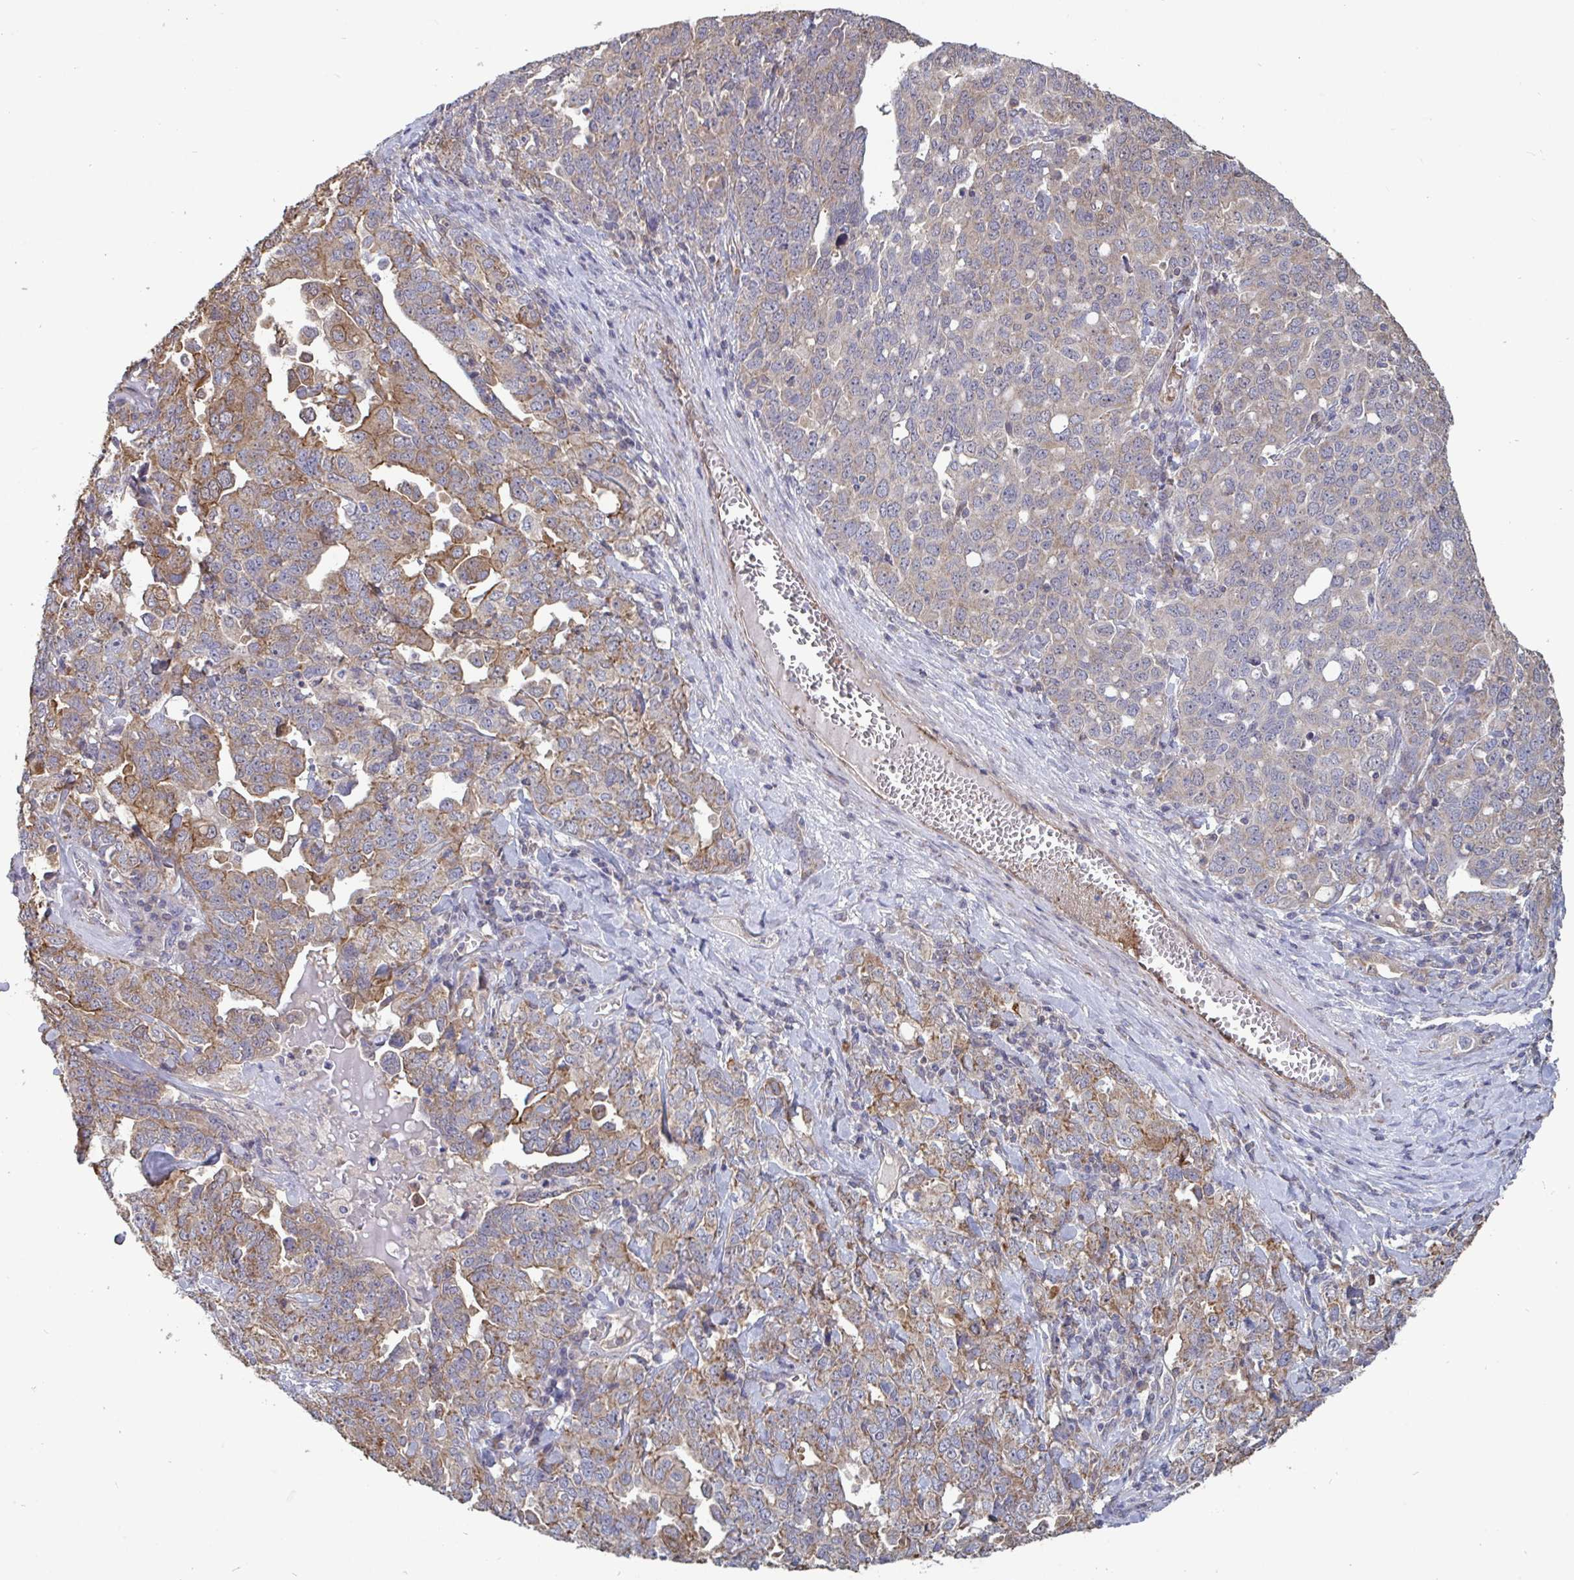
{"staining": {"intensity": "weak", "quantity": "25%-75%", "location": "cytoplasmic/membranous"}, "tissue": "ovarian cancer", "cell_type": "Tumor cells", "image_type": "cancer", "snomed": [{"axis": "morphology", "description": "Carcinoma, endometroid"}, {"axis": "topography", "description": "Ovary"}], "caption": "A histopathology image of human endometroid carcinoma (ovarian) stained for a protein exhibits weak cytoplasmic/membranous brown staining in tumor cells. (Brightfield microscopy of DAB IHC at high magnification).", "gene": "ISCU", "patient": {"sex": "female", "age": 62}}